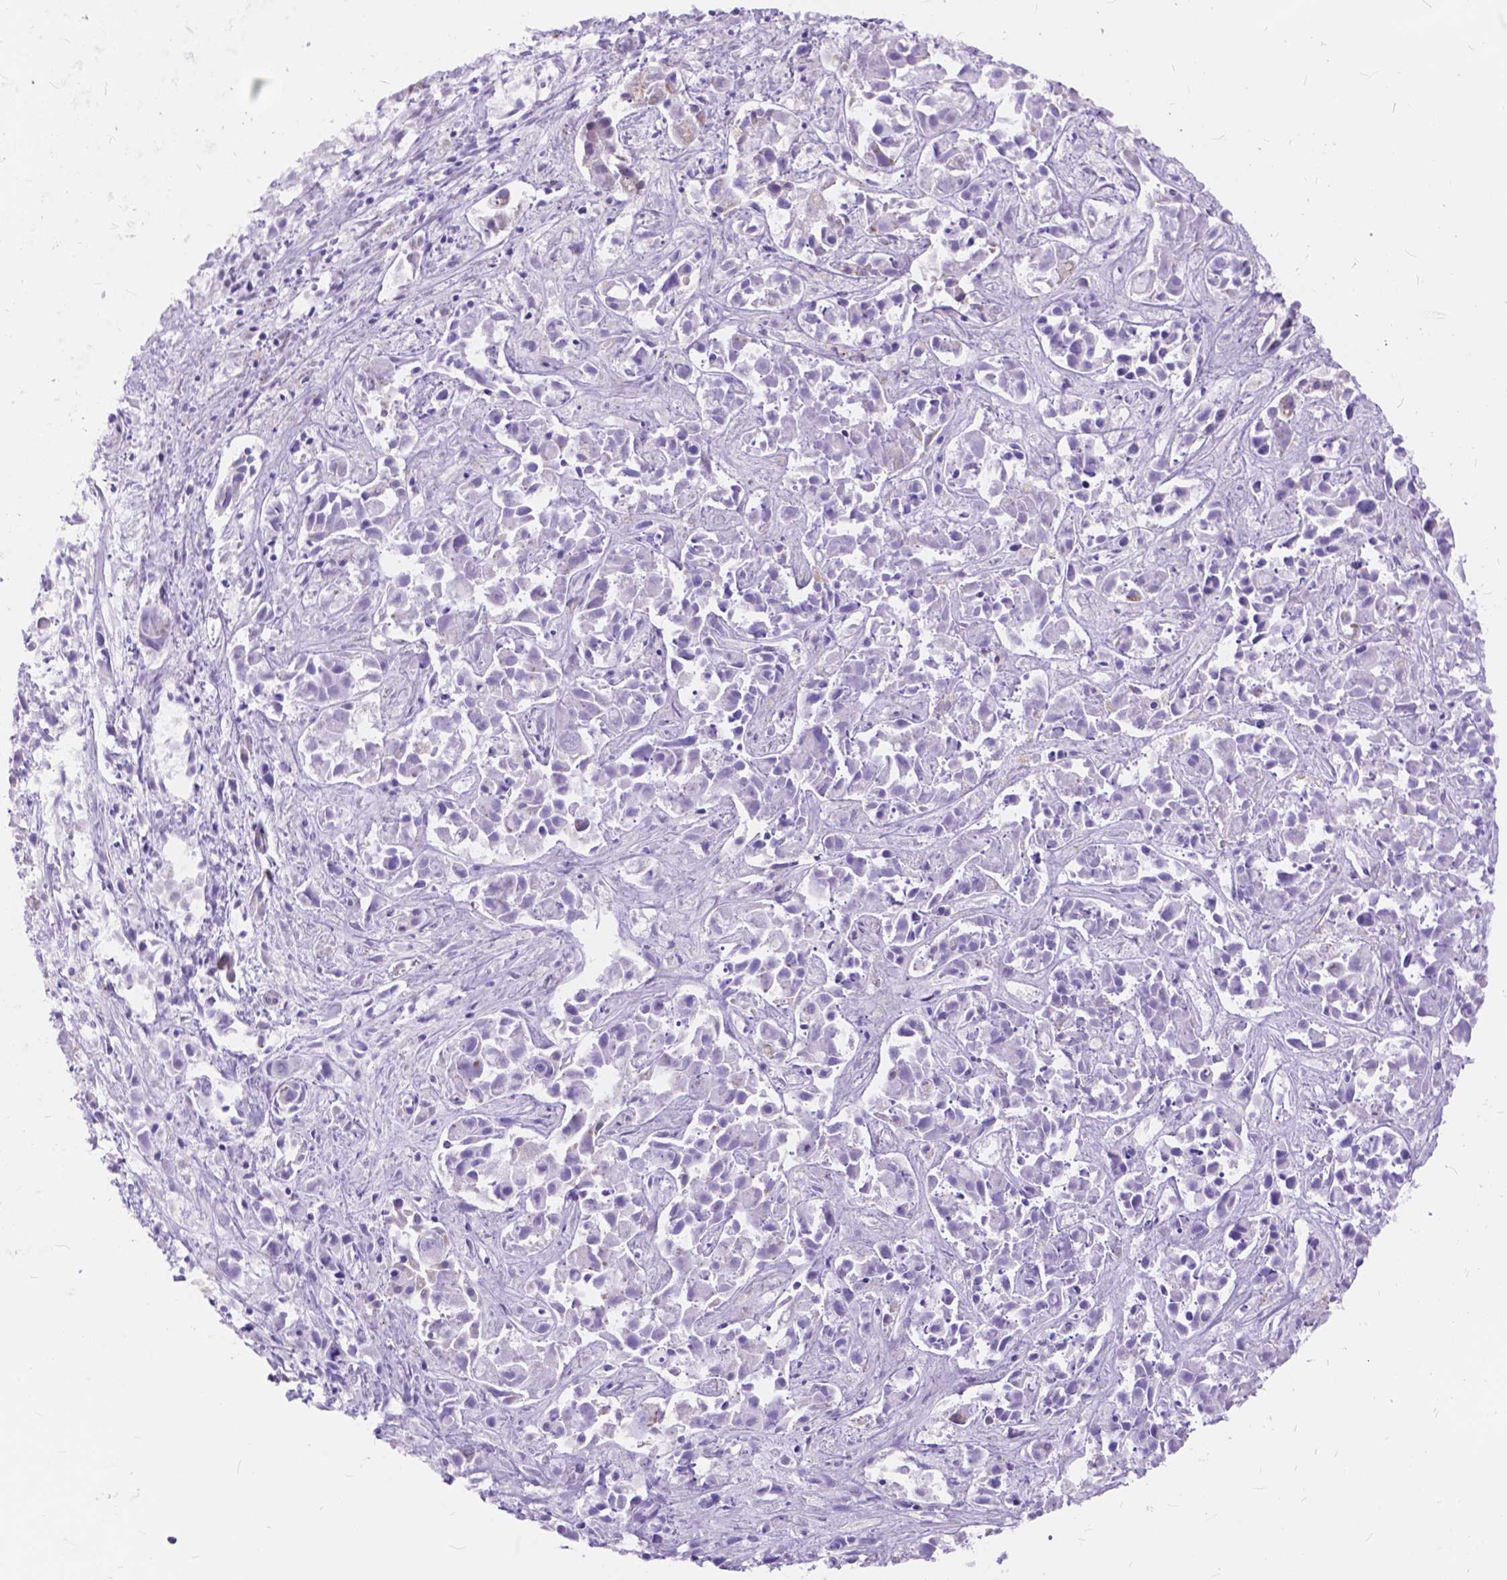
{"staining": {"intensity": "negative", "quantity": "none", "location": "none"}, "tissue": "liver cancer", "cell_type": "Tumor cells", "image_type": "cancer", "snomed": [{"axis": "morphology", "description": "Cholangiocarcinoma"}, {"axis": "topography", "description": "Liver"}], "caption": "This is an IHC image of liver cholangiocarcinoma. There is no expression in tumor cells.", "gene": "FOXL2", "patient": {"sex": "female", "age": 81}}